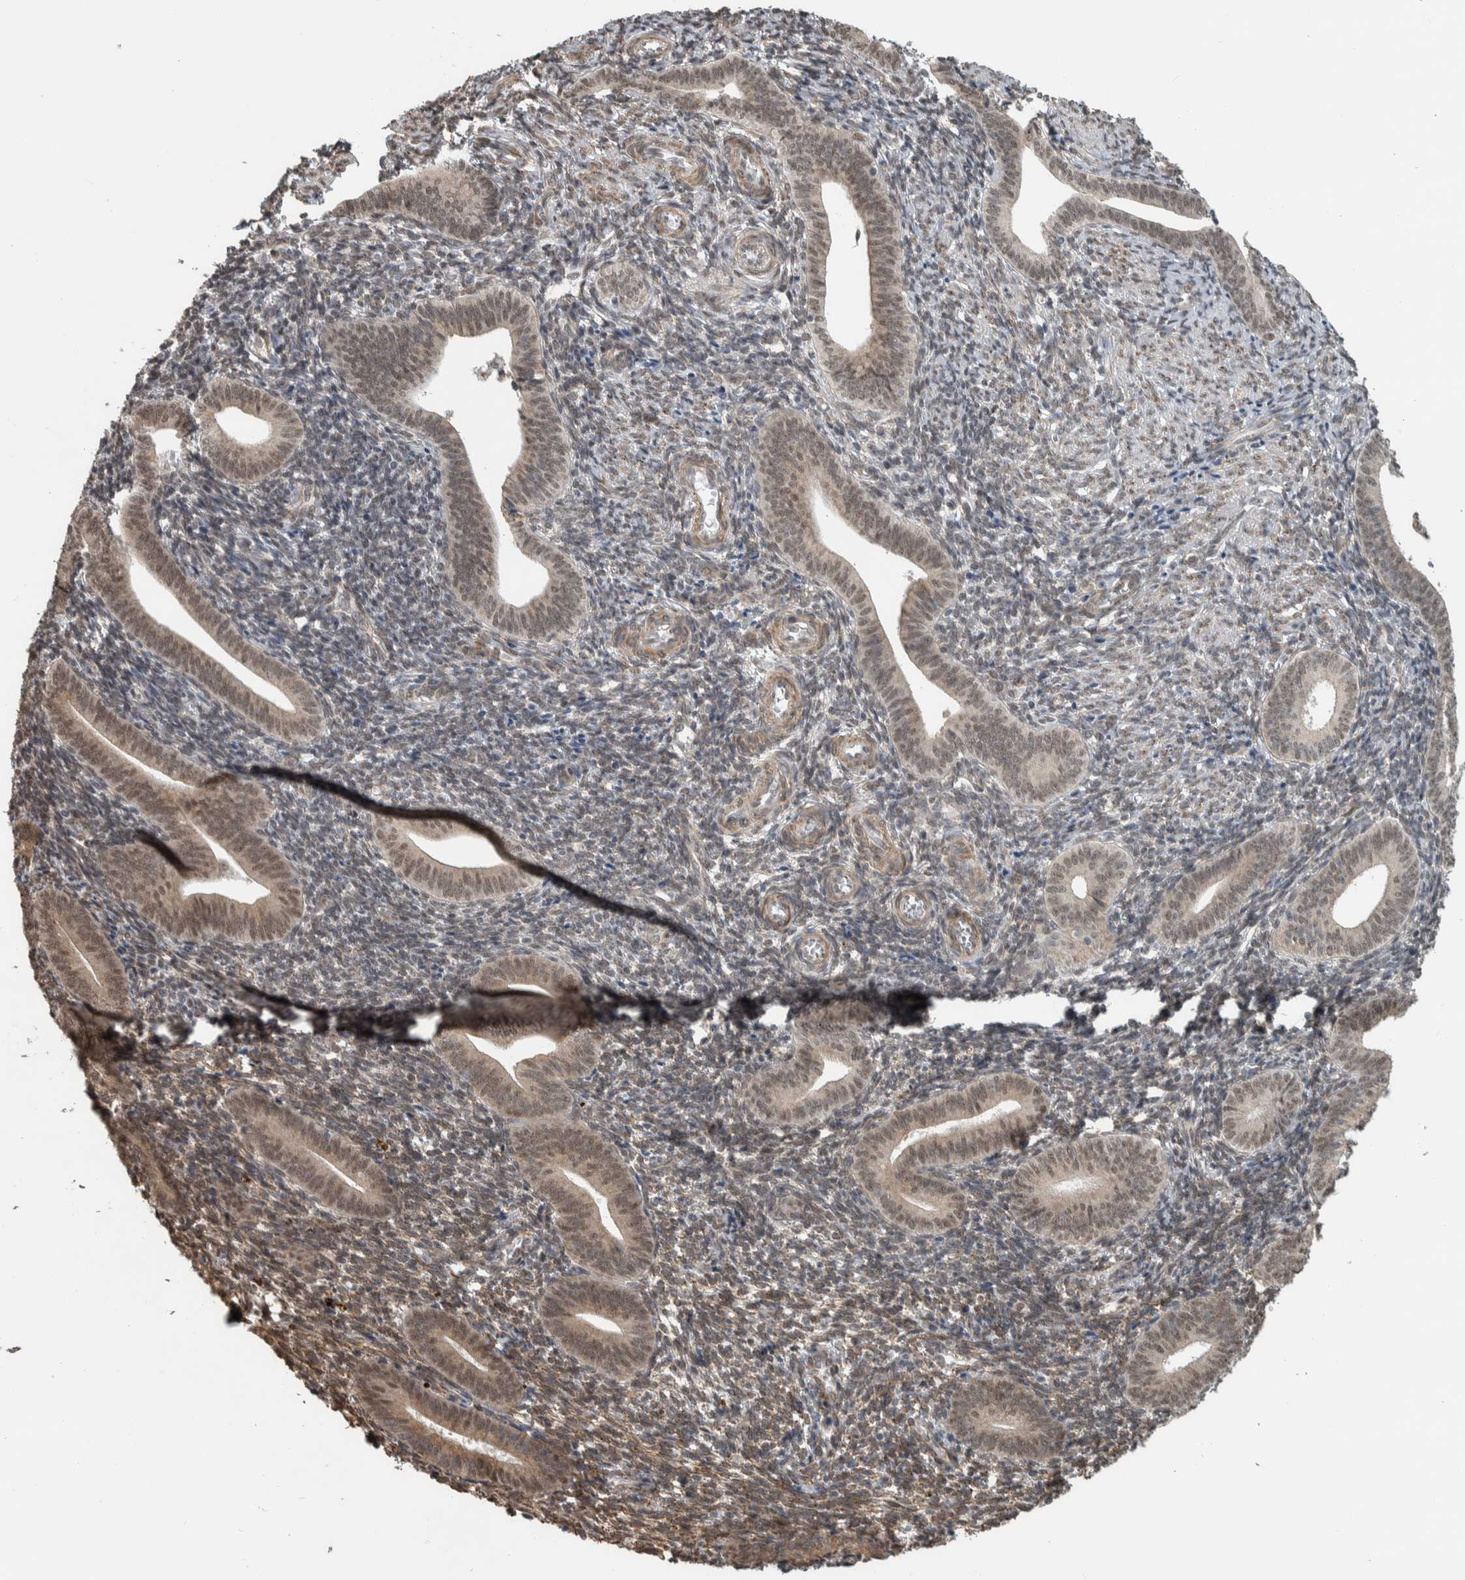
{"staining": {"intensity": "weak", "quantity": "25%-75%", "location": "nuclear"}, "tissue": "endometrium", "cell_type": "Cells in endometrial stroma", "image_type": "normal", "snomed": [{"axis": "morphology", "description": "Normal tissue, NOS"}, {"axis": "topography", "description": "Uterus"}, {"axis": "topography", "description": "Endometrium"}], "caption": "Endometrium stained with immunohistochemistry (IHC) exhibits weak nuclear expression in approximately 25%-75% of cells in endometrial stroma.", "gene": "DDX42", "patient": {"sex": "female", "age": 33}}